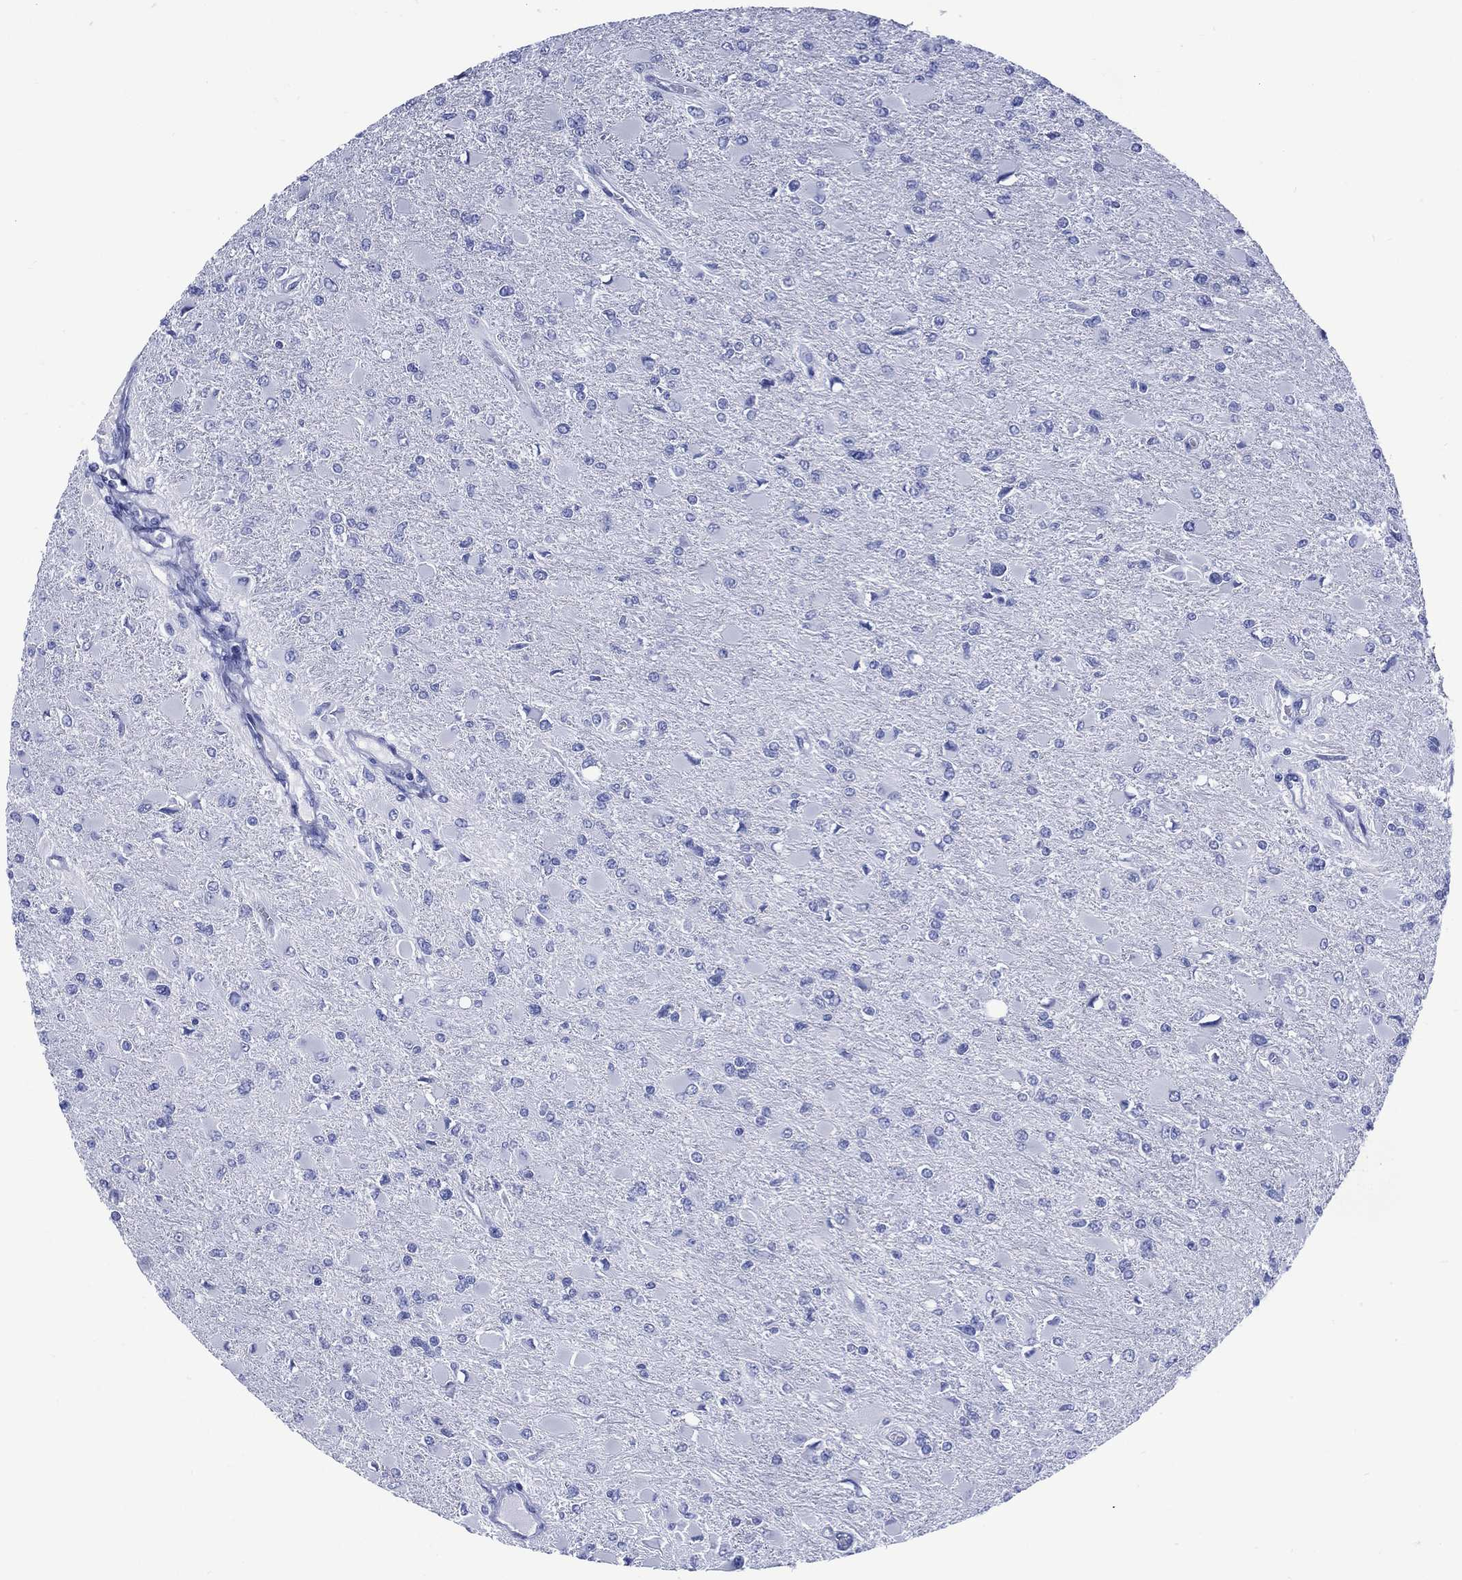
{"staining": {"intensity": "negative", "quantity": "none", "location": "none"}, "tissue": "glioma", "cell_type": "Tumor cells", "image_type": "cancer", "snomed": [{"axis": "morphology", "description": "Glioma, malignant, High grade"}, {"axis": "topography", "description": "Cerebral cortex"}], "caption": "Immunohistochemistry (IHC) photomicrograph of human high-grade glioma (malignant) stained for a protein (brown), which demonstrates no expression in tumor cells. The staining is performed using DAB (3,3'-diaminobenzidine) brown chromogen with nuclei counter-stained in using hematoxylin.", "gene": "SHCBP1L", "patient": {"sex": "female", "age": 36}}